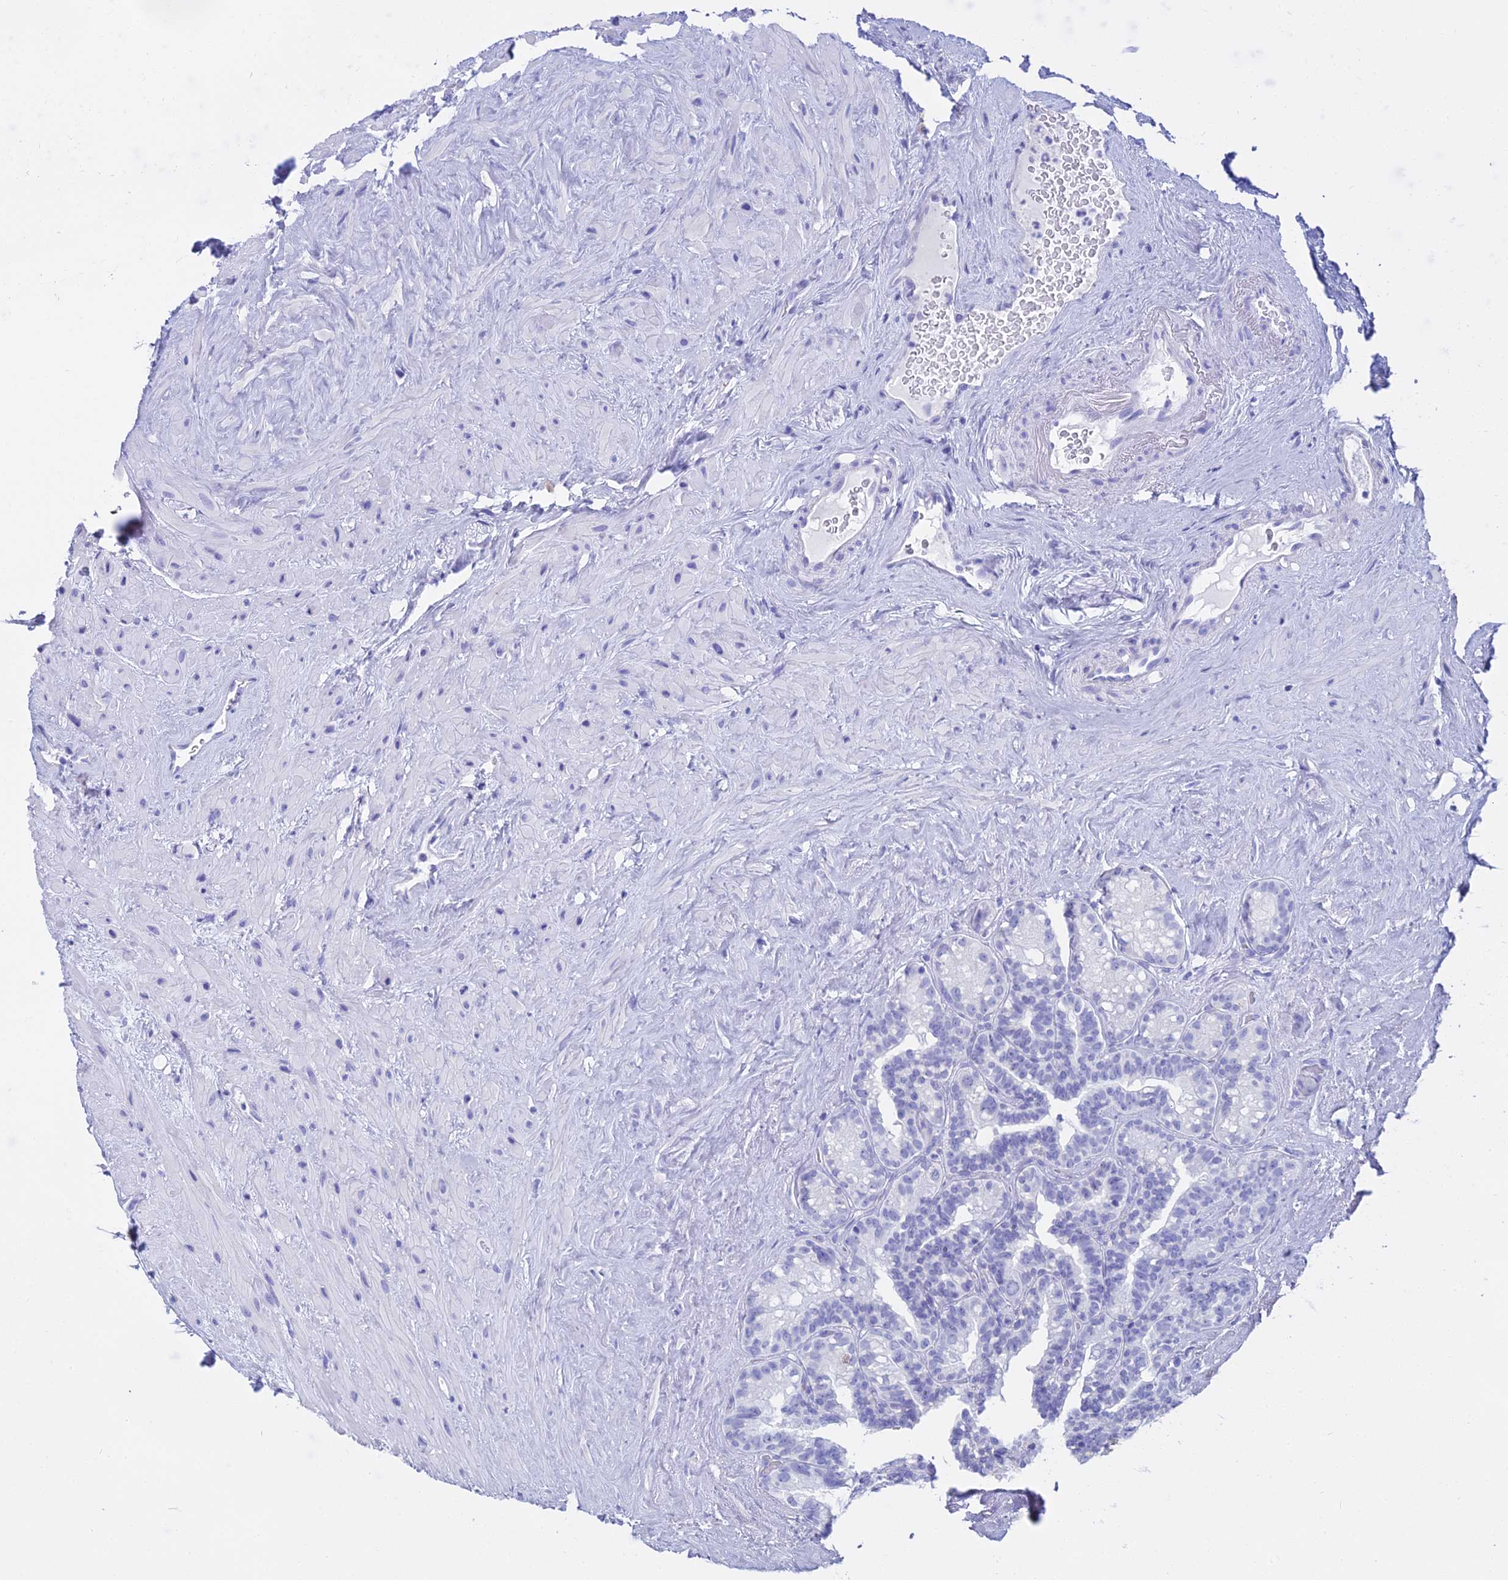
{"staining": {"intensity": "negative", "quantity": "none", "location": "none"}, "tissue": "seminal vesicle", "cell_type": "Glandular cells", "image_type": "normal", "snomed": [{"axis": "morphology", "description": "Normal tissue, NOS"}, {"axis": "topography", "description": "Prostate"}, {"axis": "topography", "description": "Seminal veicle"}], "caption": "High magnification brightfield microscopy of normal seminal vesicle stained with DAB (3,3'-diaminobenzidine) (brown) and counterstained with hematoxylin (blue): glandular cells show no significant staining.", "gene": "CGB1", "patient": {"sex": "male", "age": 79}}